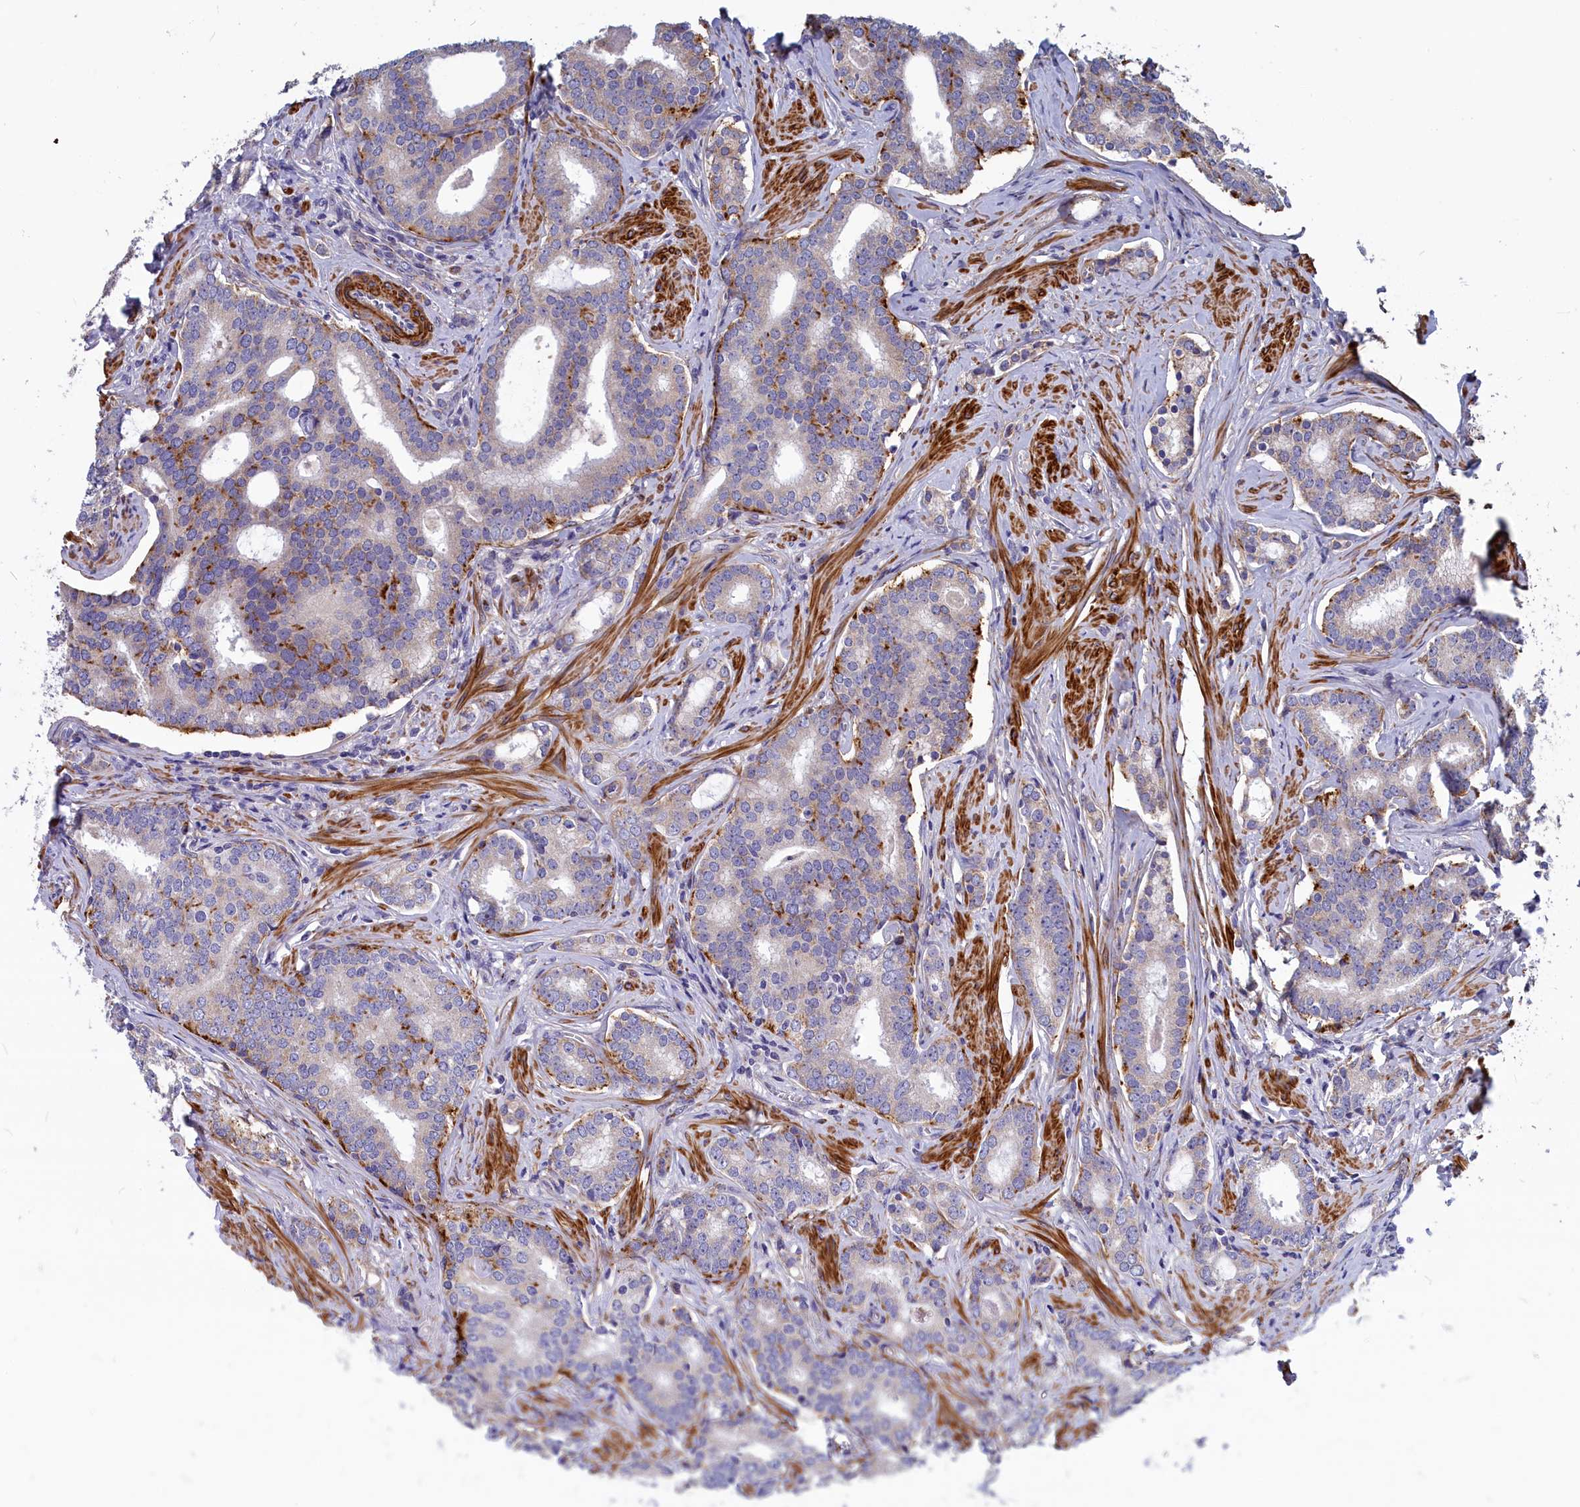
{"staining": {"intensity": "moderate", "quantity": "25%-75%", "location": "cytoplasmic/membranous"}, "tissue": "prostate cancer", "cell_type": "Tumor cells", "image_type": "cancer", "snomed": [{"axis": "morphology", "description": "Adenocarcinoma, High grade"}, {"axis": "topography", "description": "Prostate"}], "caption": "Immunohistochemistry (DAB (3,3'-diaminobenzidine)) staining of human adenocarcinoma (high-grade) (prostate) demonstrates moderate cytoplasmic/membranous protein expression in approximately 25%-75% of tumor cells. Ihc stains the protein of interest in brown and the nuclei are stained blue.", "gene": "TUBGCP4", "patient": {"sex": "male", "age": 63}}